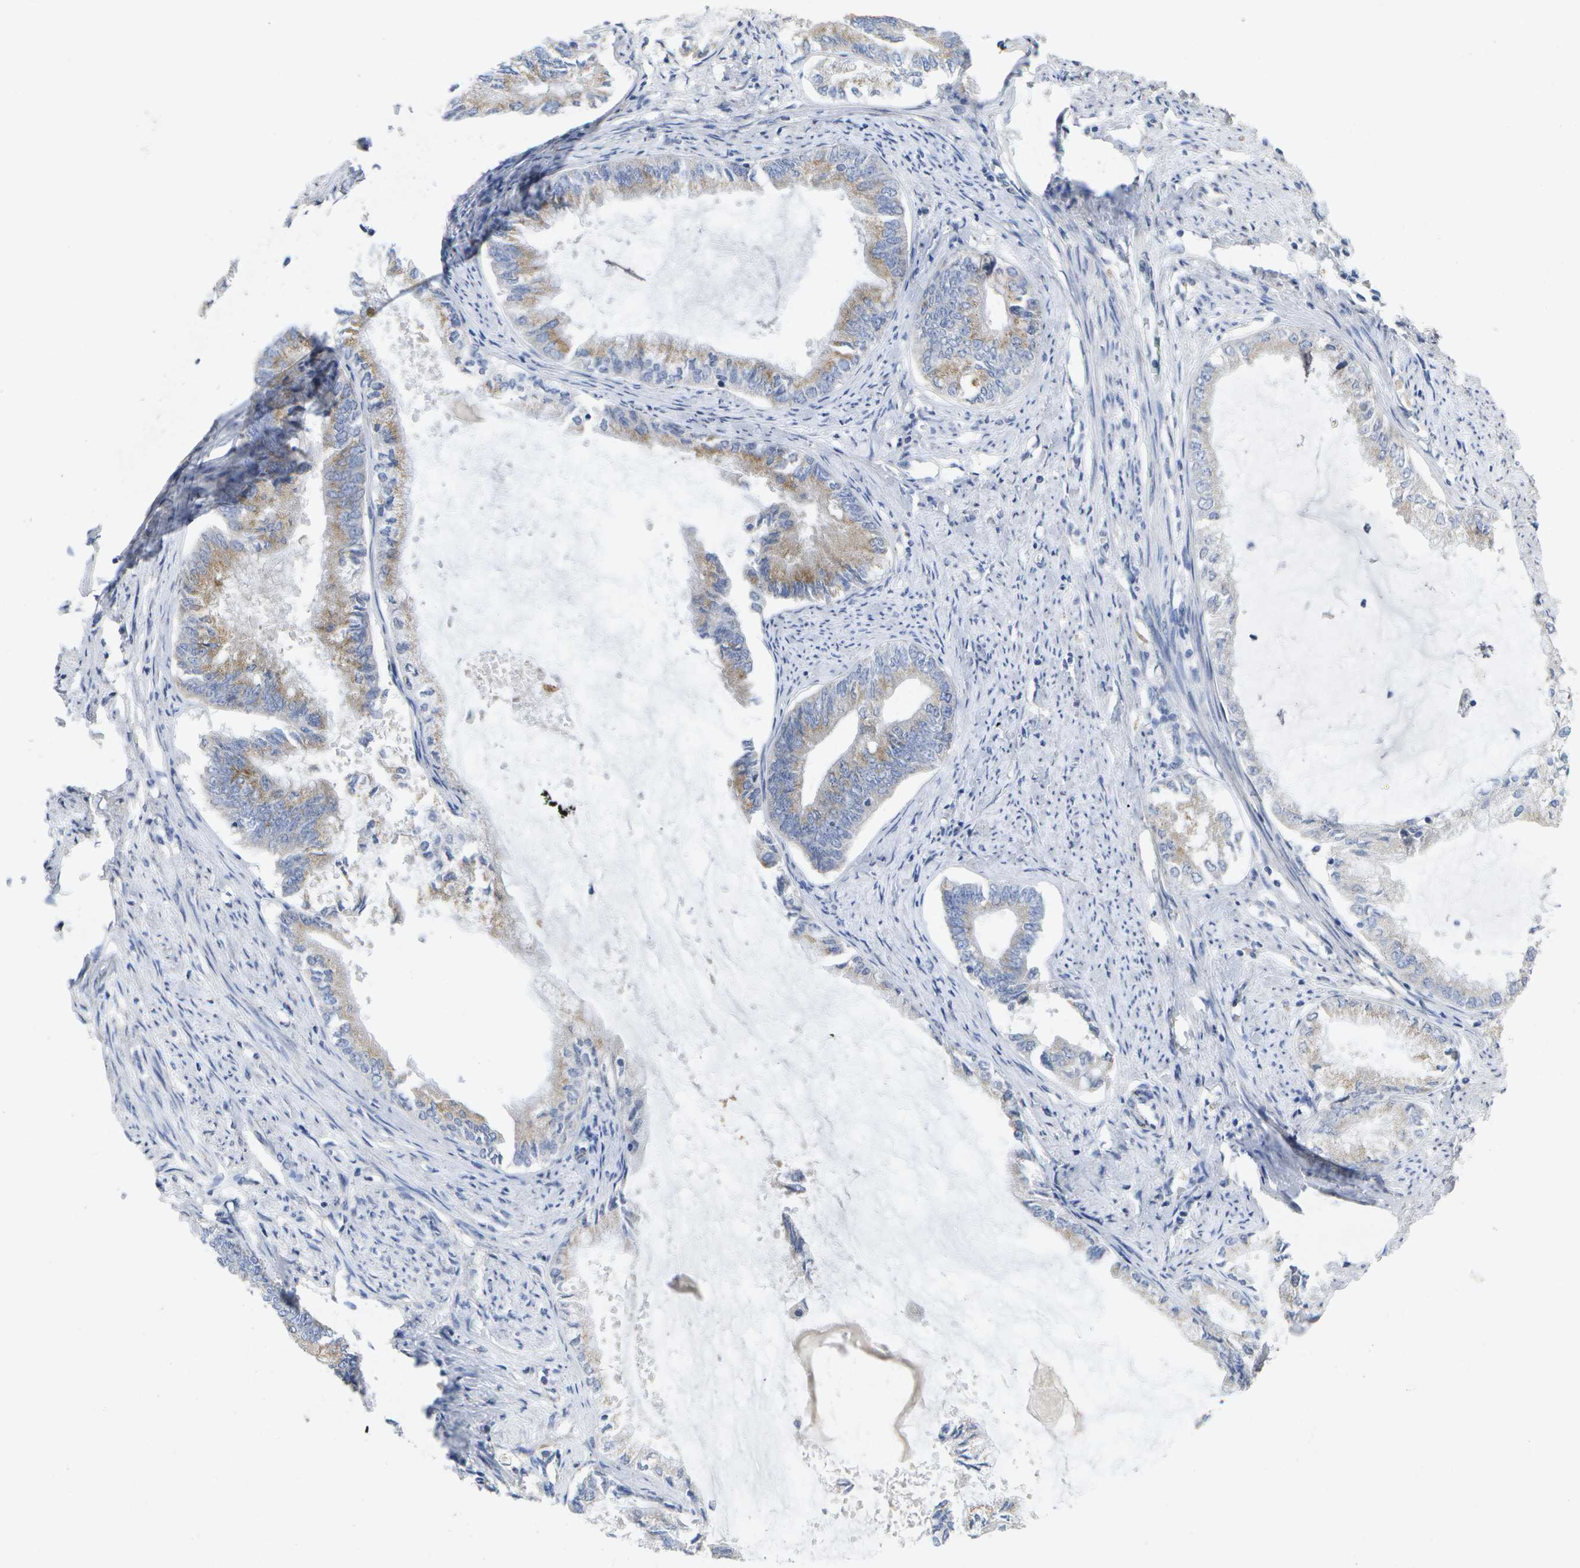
{"staining": {"intensity": "weak", "quantity": "25%-75%", "location": "cytoplasmic/membranous"}, "tissue": "endometrial cancer", "cell_type": "Tumor cells", "image_type": "cancer", "snomed": [{"axis": "morphology", "description": "Adenocarcinoma, NOS"}, {"axis": "topography", "description": "Endometrium"}], "caption": "There is low levels of weak cytoplasmic/membranous staining in tumor cells of endometrial adenocarcinoma, as demonstrated by immunohistochemical staining (brown color).", "gene": "KDELR1", "patient": {"sex": "female", "age": 86}}